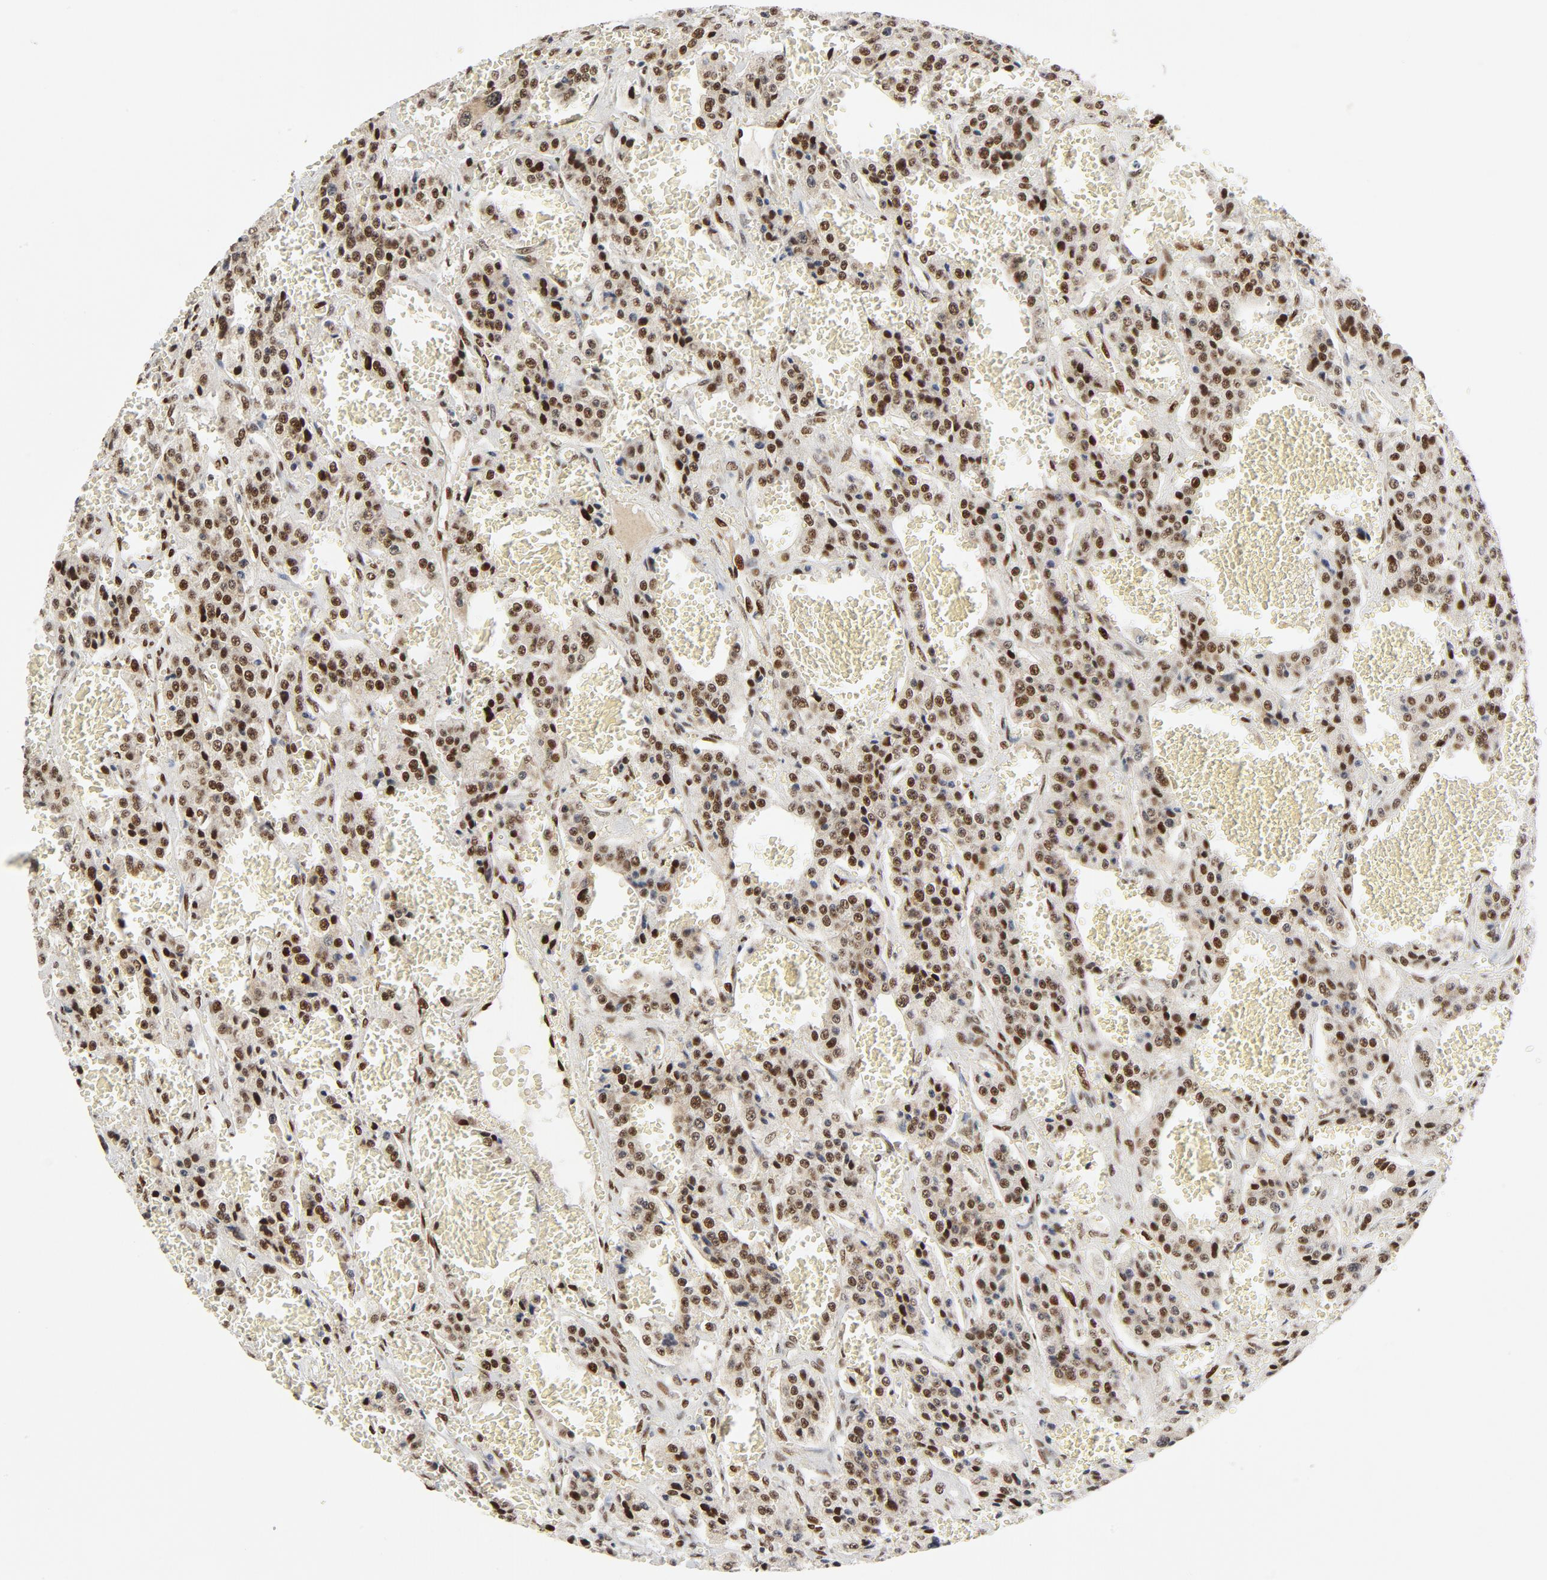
{"staining": {"intensity": "moderate", "quantity": ">75%", "location": "nuclear"}, "tissue": "carcinoid", "cell_type": "Tumor cells", "image_type": "cancer", "snomed": [{"axis": "morphology", "description": "Carcinoid, malignant, NOS"}, {"axis": "topography", "description": "Small intestine"}], "caption": "Malignant carcinoid tissue displays moderate nuclear expression in about >75% of tumor cells, visualized by immunohistochemistry.", "gene": "MEF2A", "patient": {"sex": "male", "age": 52}}